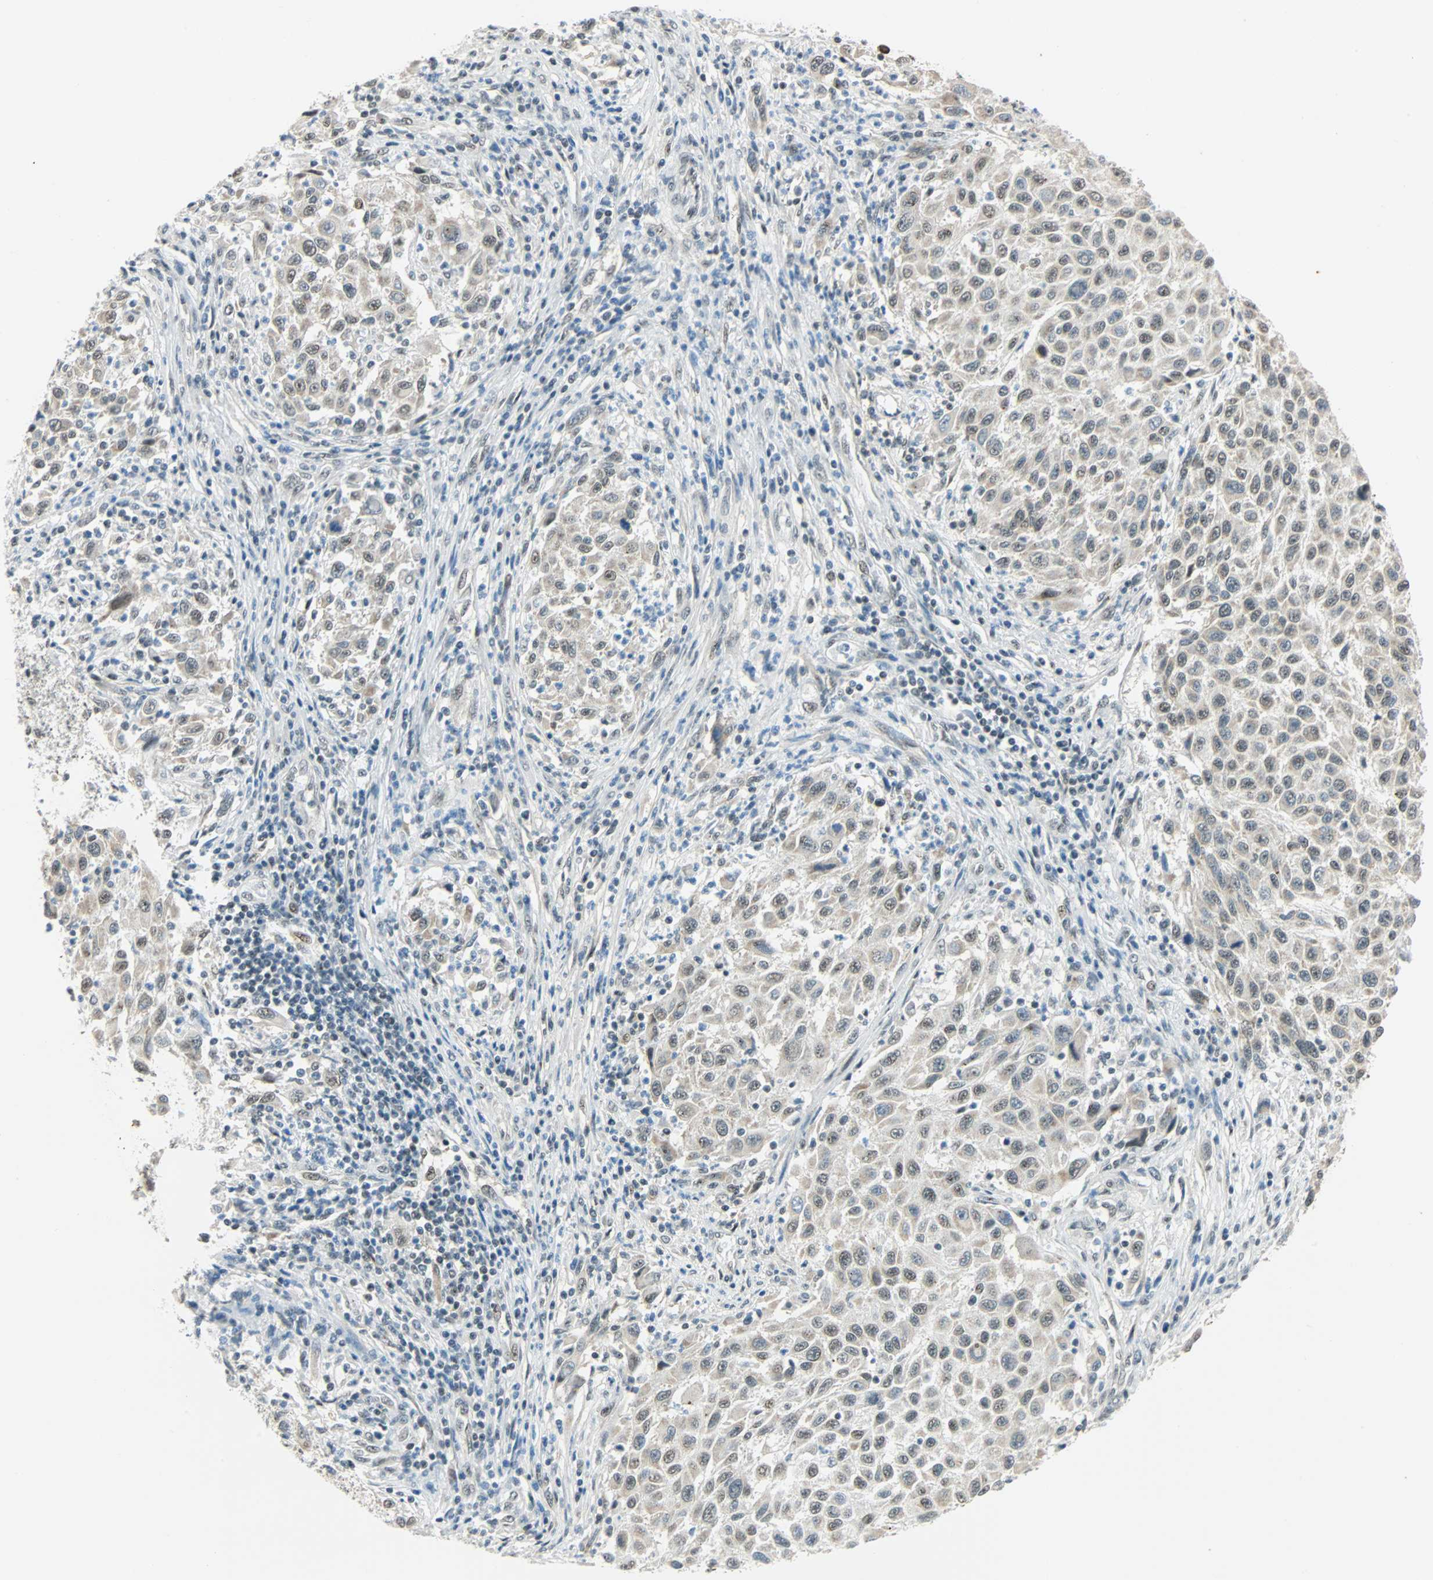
{"staining": {"intensity": "negative", "quantity": "none", "location": "none"}, "tissue": "melanoma", "cell_type": "Tumor cells", "image_type": "cancer", "snomed": [{"axis": "morphology", "description": "Malignant melanoma, Metastatic site"}, {"axis": "topography", "description": "Lymph node"}], "caption": "Tumor cells show no significant staining in melanoma.", "gene": "NELFE", "patient": {"sex": "male", "age": 61}}